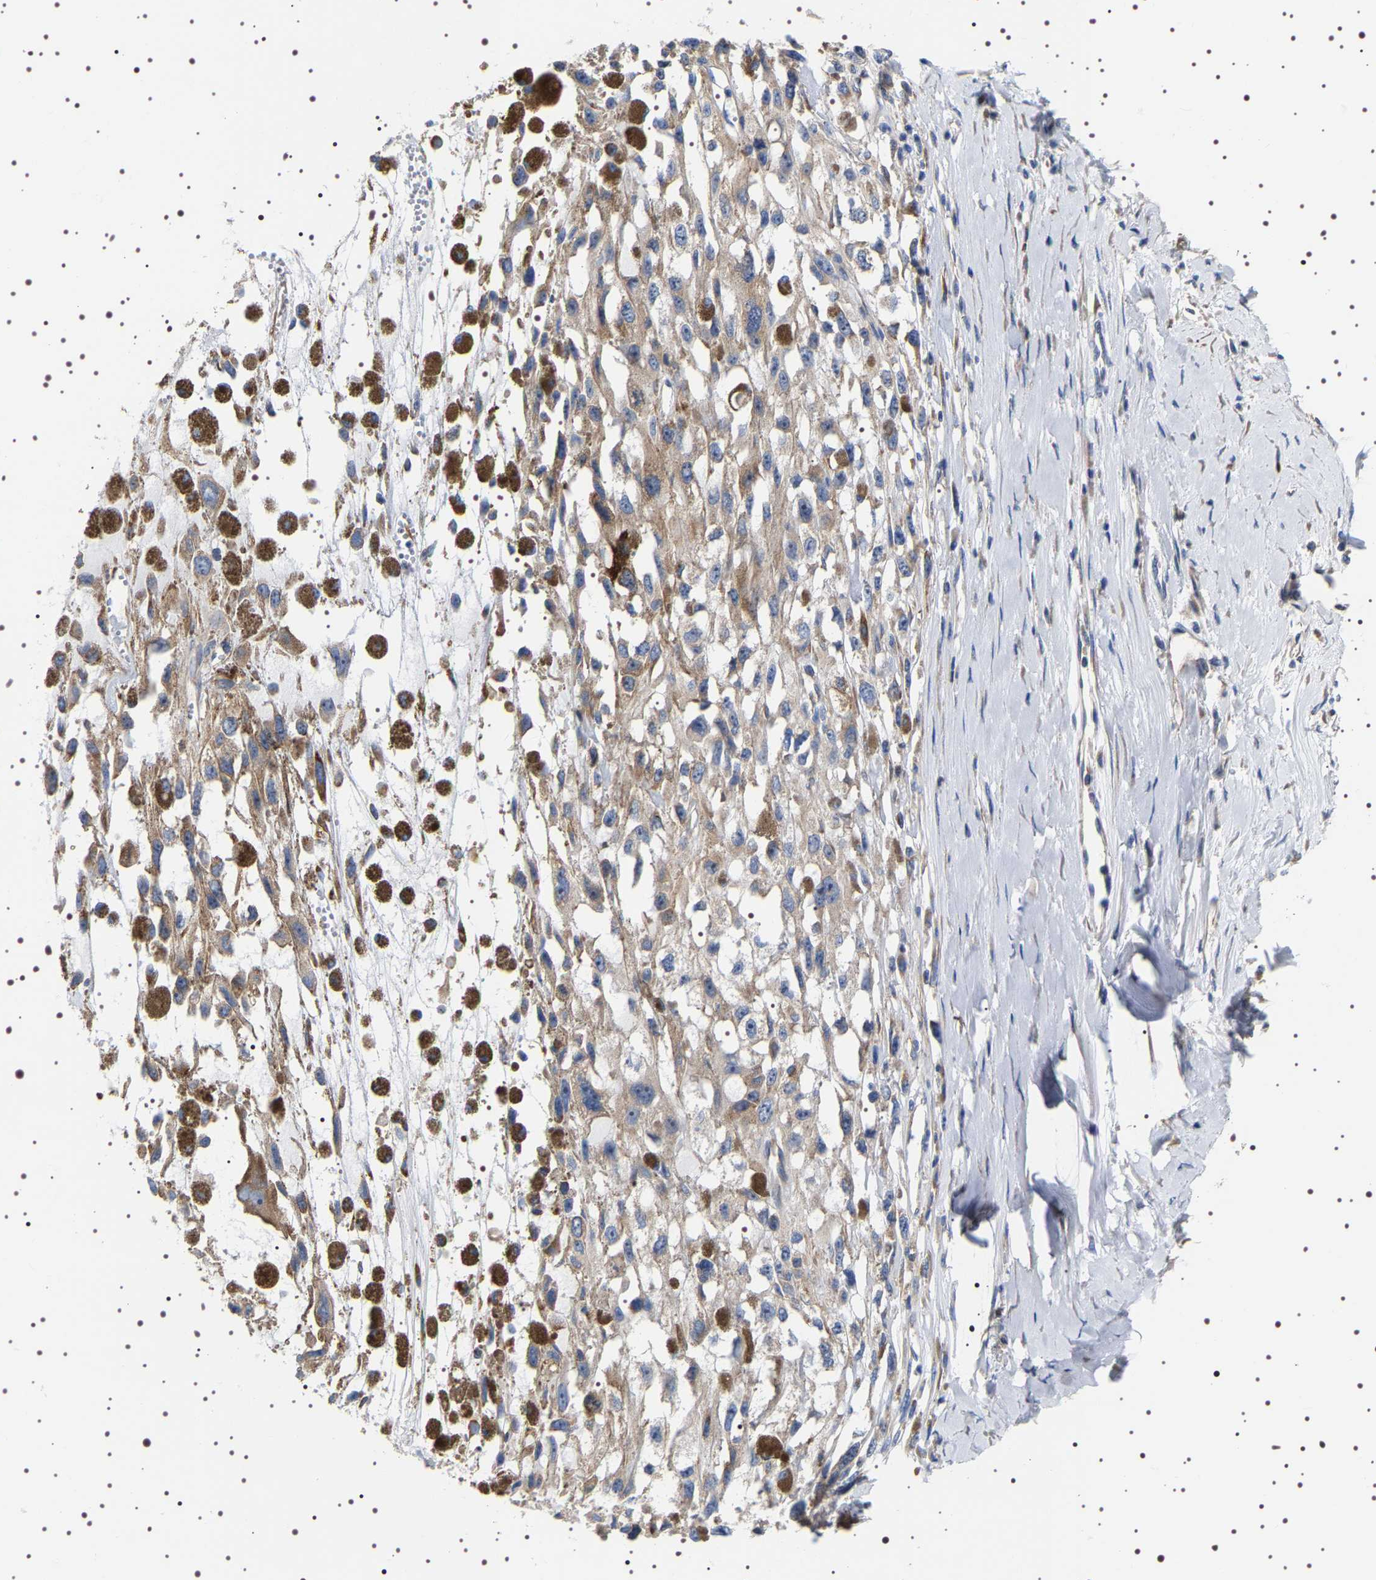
{"staining": {"intensity": "weak", "quantity": ">75%", "location": "cytoplasmic/membranous"}, "tissue": "melanoma", "cell_type": "Tumor cells", "image_type": "cancer", "snomed": [{"axis": "morphology", "description": "Malignant melanoma, Metastatic site"}, {"axis": "topography", "description": "Lymph node"}], "caption": "This histopathology image shows immunohistochemistry (IHC) staining of human melanoma, with low weak cytoplasmic/membranous expression in about >75% of tumor cells.", "gene": "SQLE", "patient": {"sex": "male", "age": 59}}